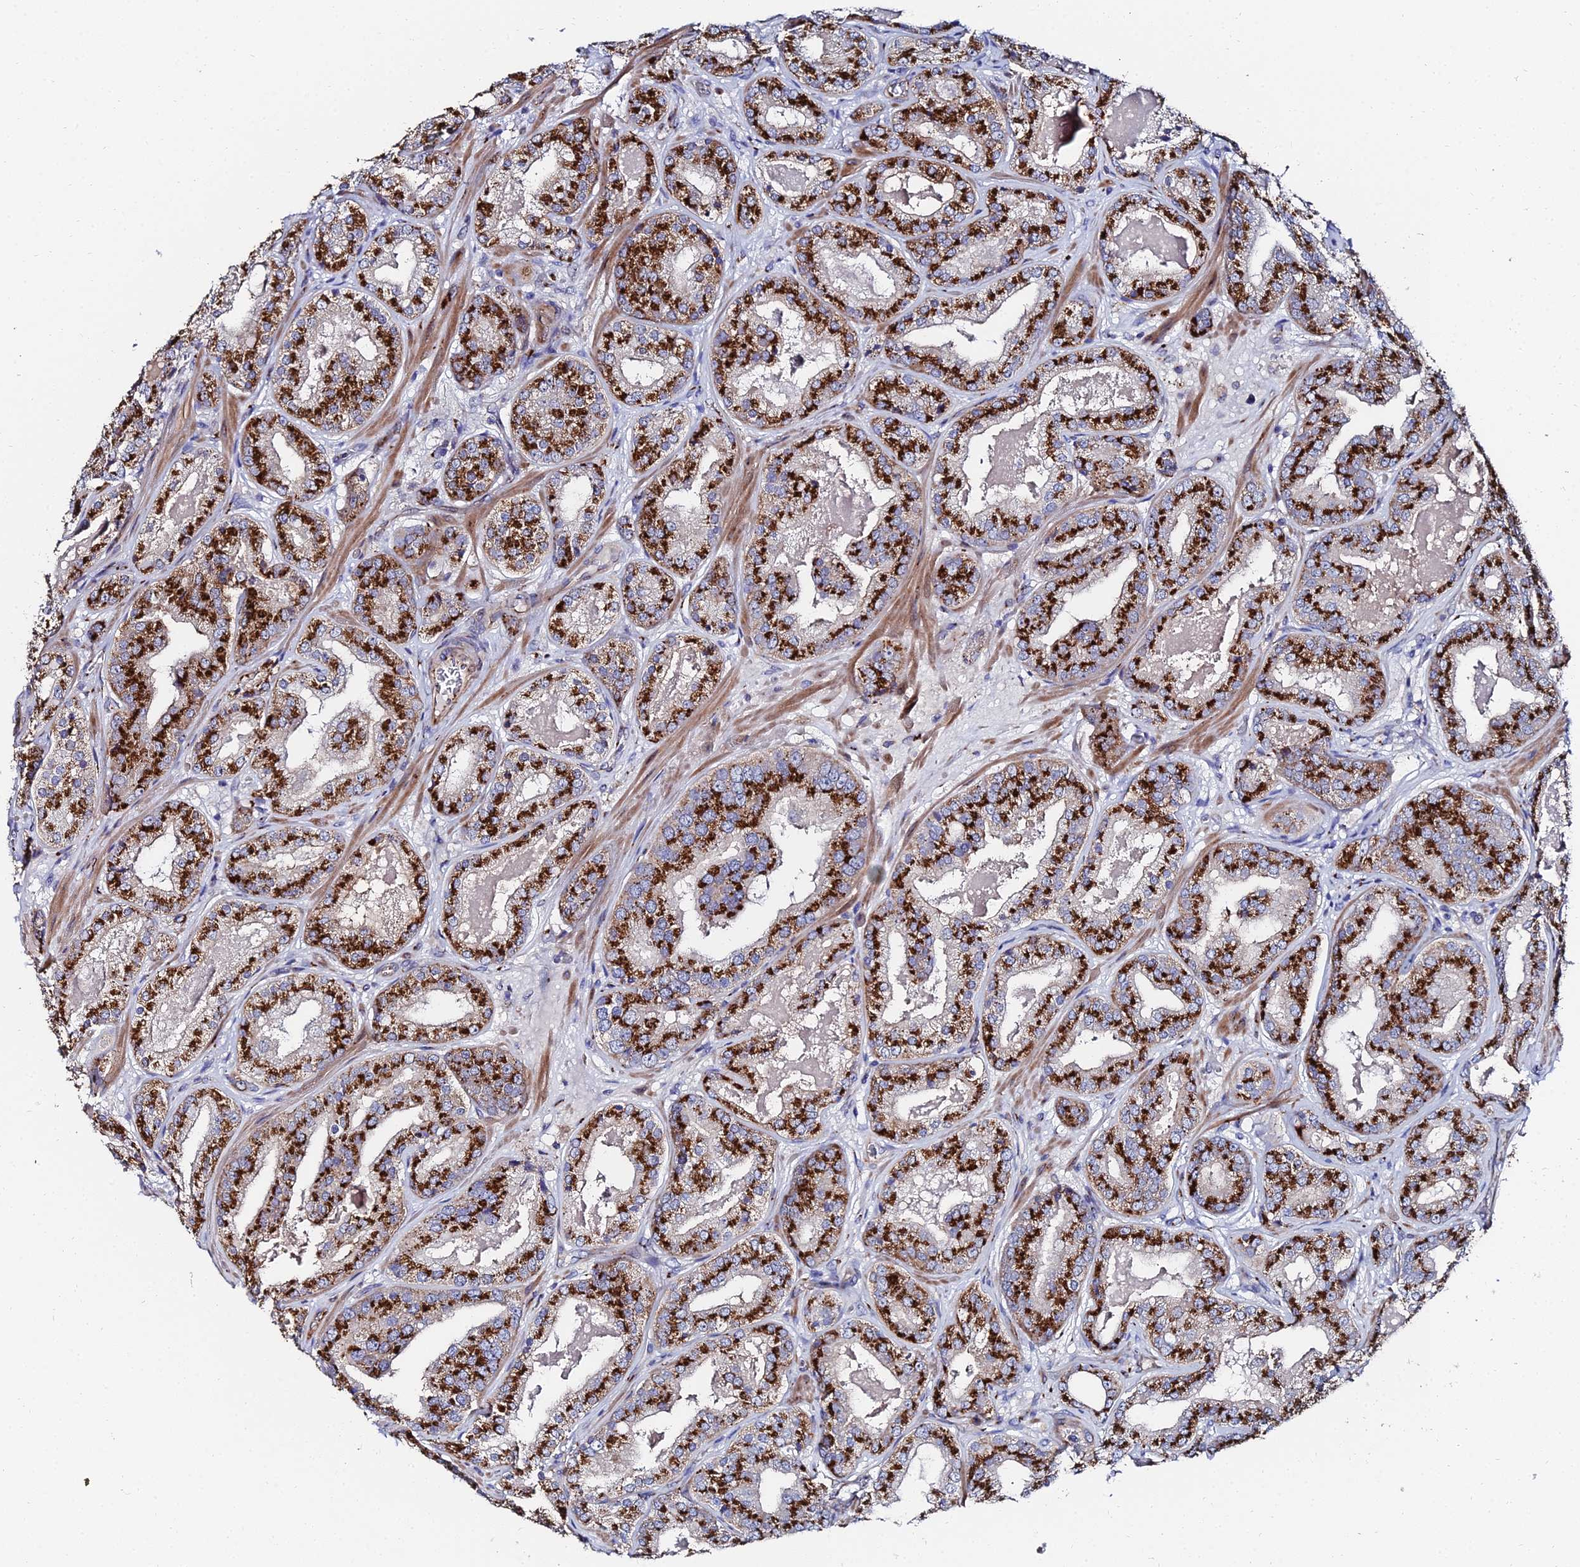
{"staining": {"intensity": "strong", "quantity": ">75%", "location": "cytoplasmic/membranous"}, "tissue": "prostate cancer", "cell_type": "Tumor cells", "image_type": "cancer", "snomed": [{"axis": "morphology", "description": "Adenocarcinoma, High grade"}, {"axis": "topography", "description": "Prostate"}], "caption": "About >75% of tumor cells in prostate high-grade adenocarcinoma demonstrate strong cytoplasmic/membranous protein positivity as visualized by brown immunohistochemical staining.", "gene": "BORCS8", "patient": {"sex": "male", "age": 63}}